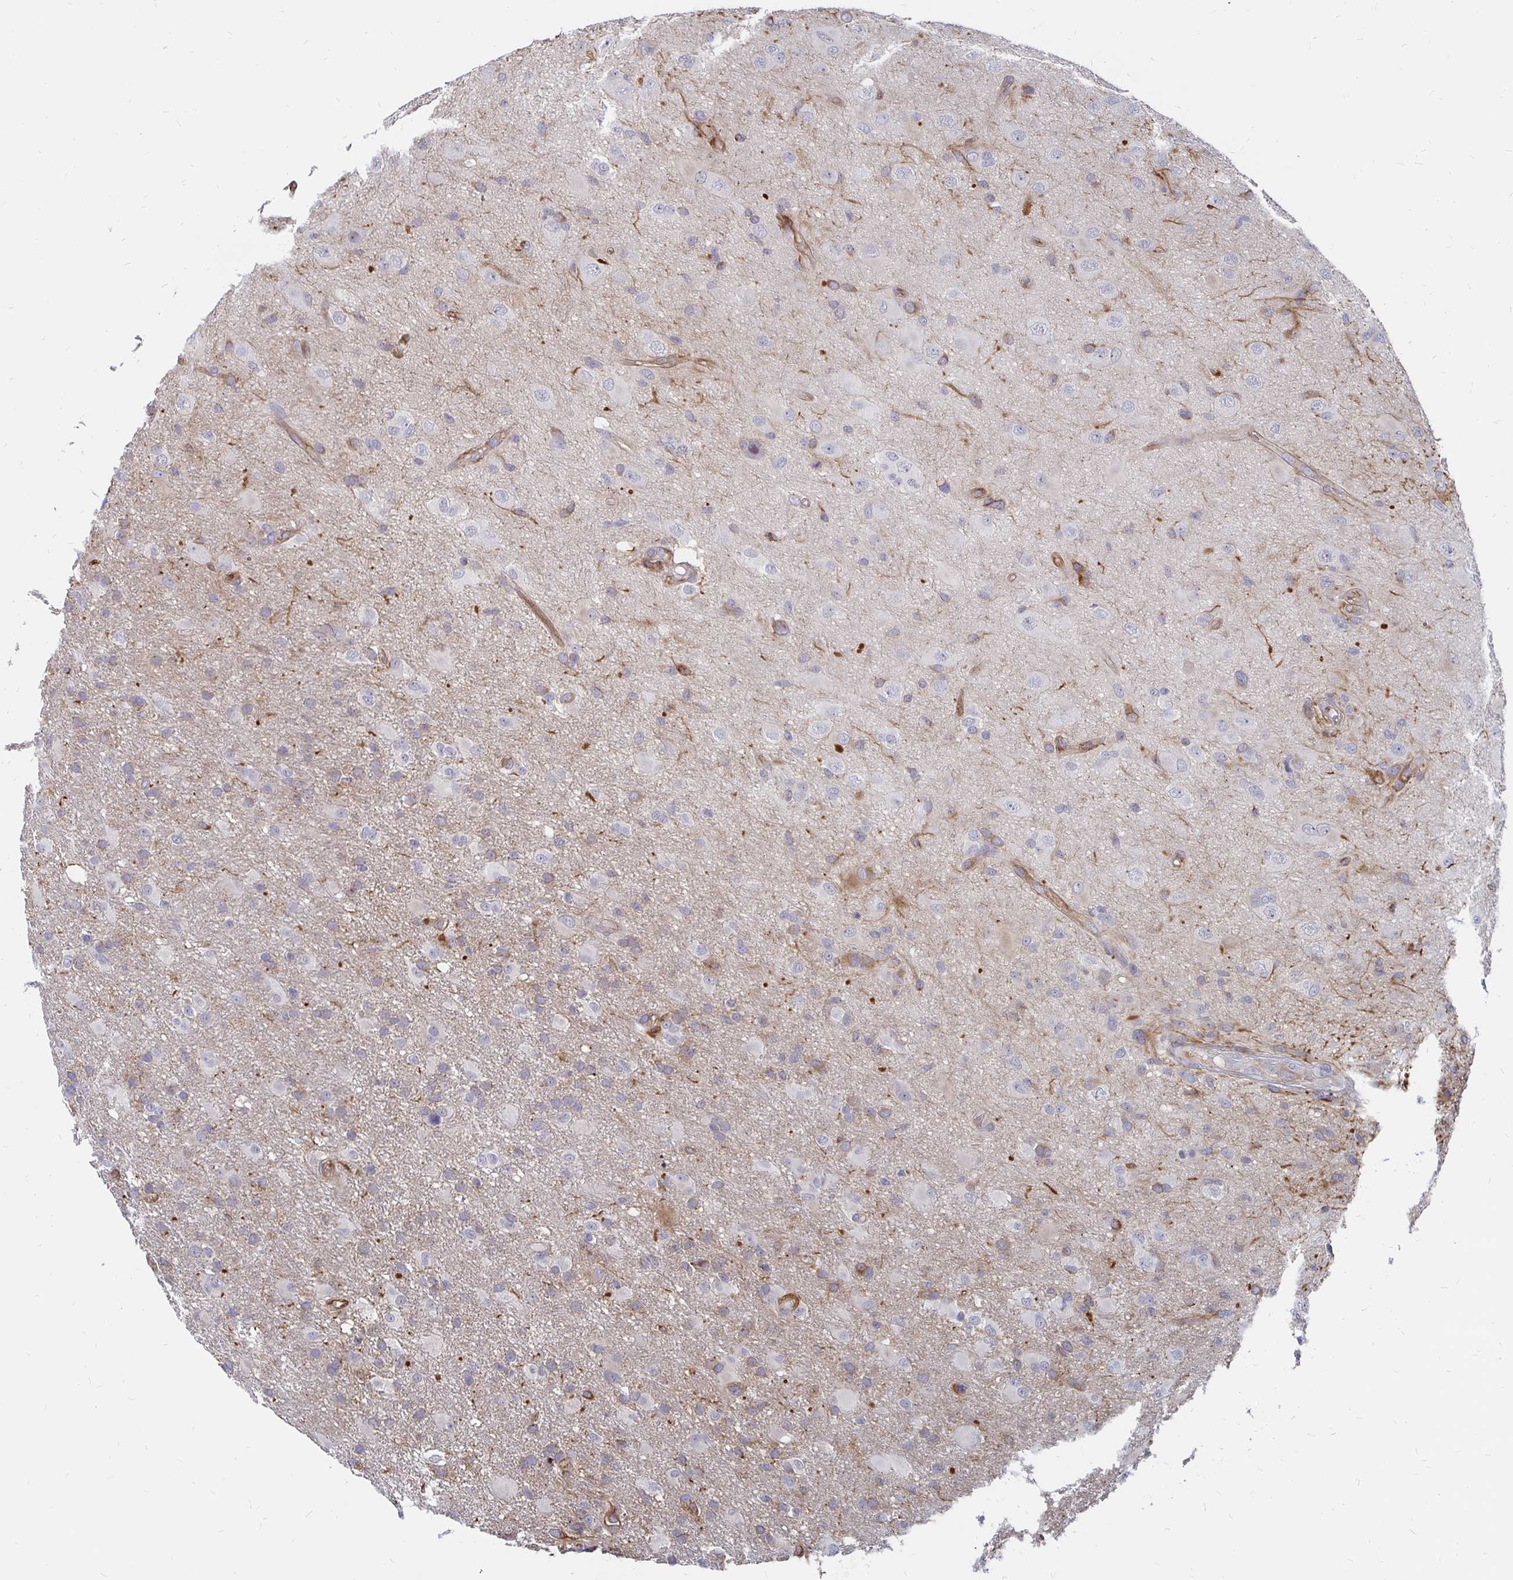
{"staining": {"intensity": "negative", "quantity": "none", "location": "none"}, "tissue": "glioma", "cell_type": "Tumor cells", "image_type": "cancer", "snomed": [{"axis": "morphology", "description": "Glioma, malignant, High grade"}, {"axis": "topography", "description": "Brain"}], "caption": "Protein analysis of glioma reveals no significant staining in tumor cells.", "gene": "CCDC85A", "patient": {"sex": "male", "age": 53}}